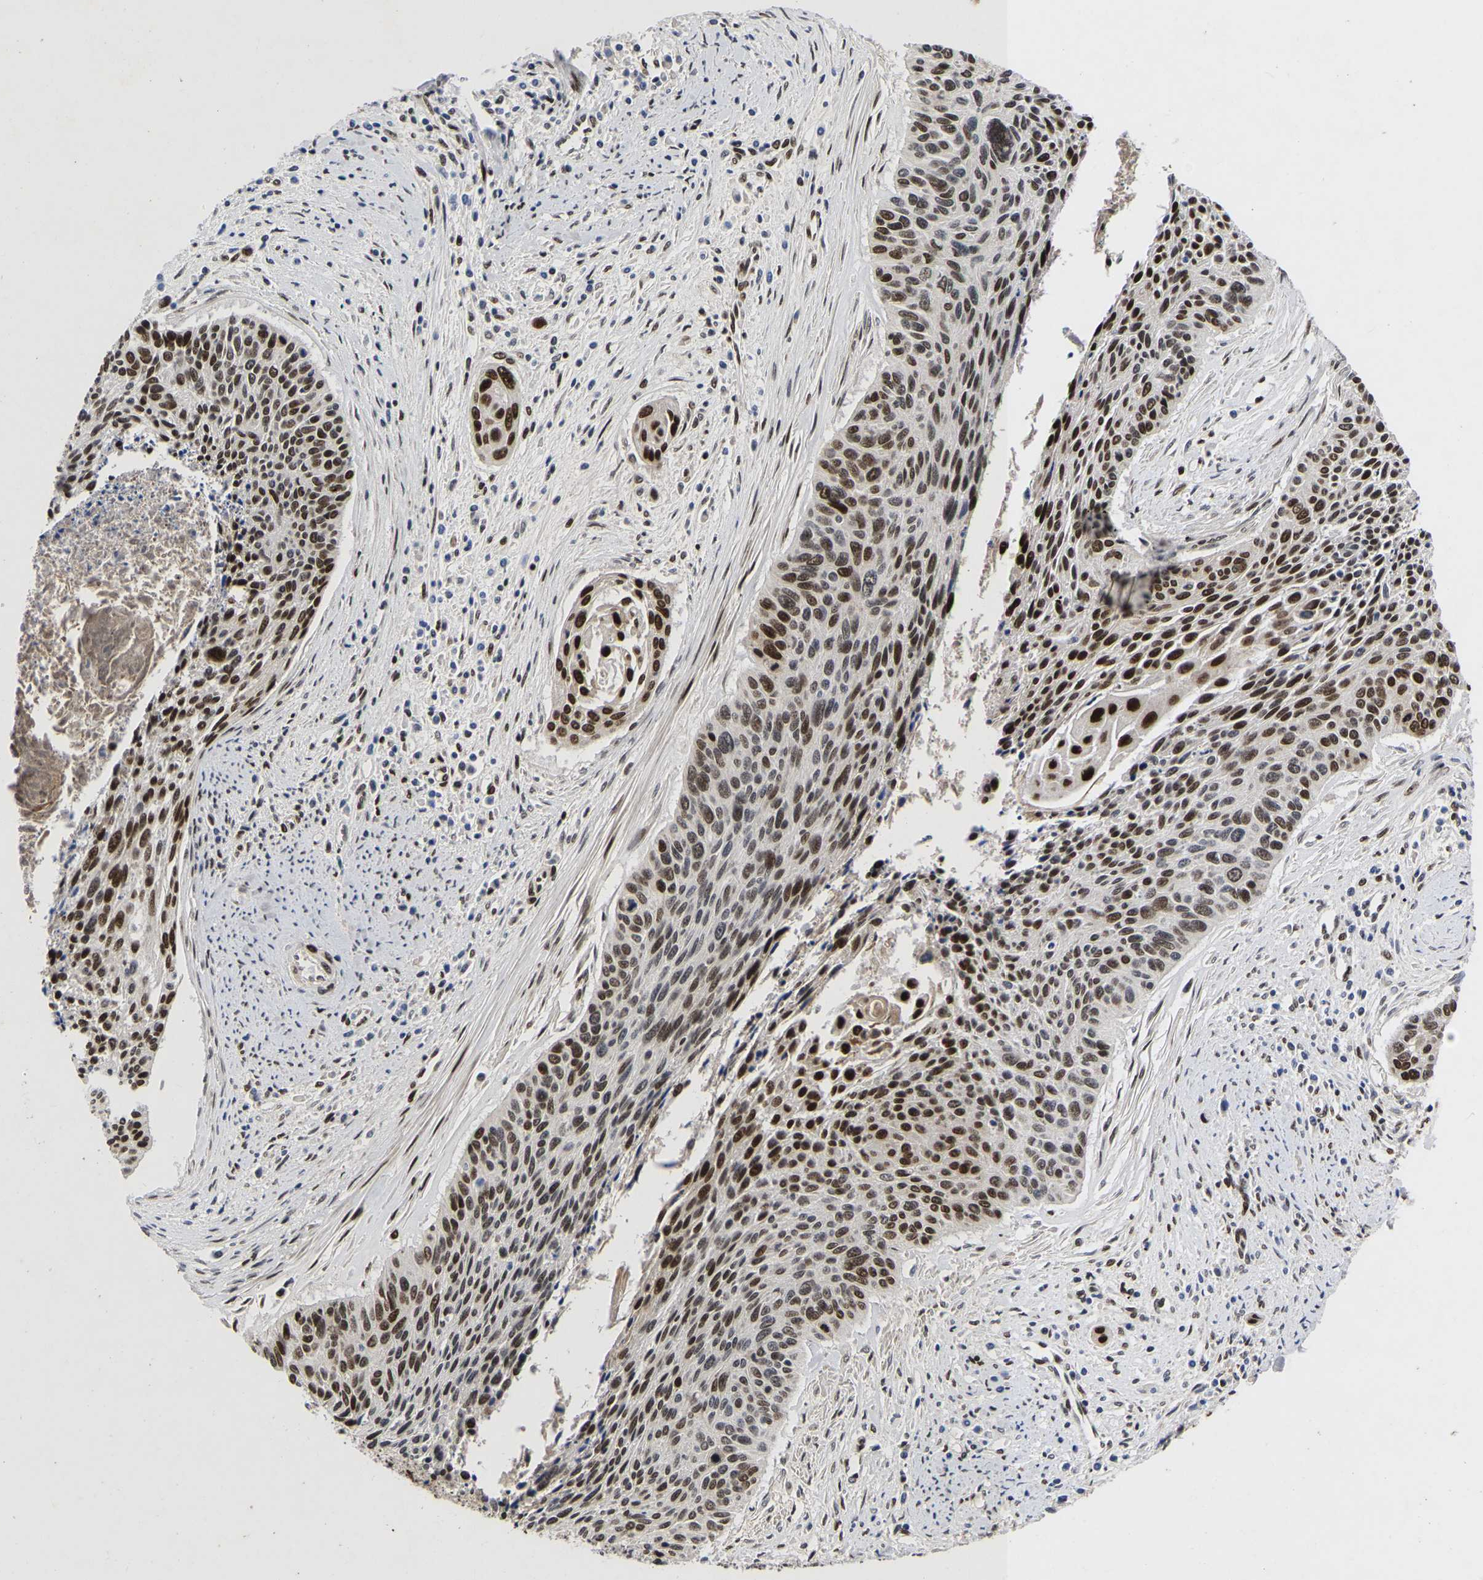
{"staining": {"intensity": "strong", "quantity": ">75%", "location": "nuclear"}, "tissue": "cervical cancer", "cell_type": "Tumor cells", "image_type": "cancer", "snomed": [{"axis": "morphology", "description": "Squamous cell carcinoma, NOS"}, {"axis": "topography", "description": "Cervix"}], "caption": "This micrograph shows immunohistochemistry staining of cervical cancer (squamous cell carcinoma), with high strong nuclear positivity in about >75% of tumor cells.", "gene": "JUNB", "patient": {"sex": "female", "age": 55}}